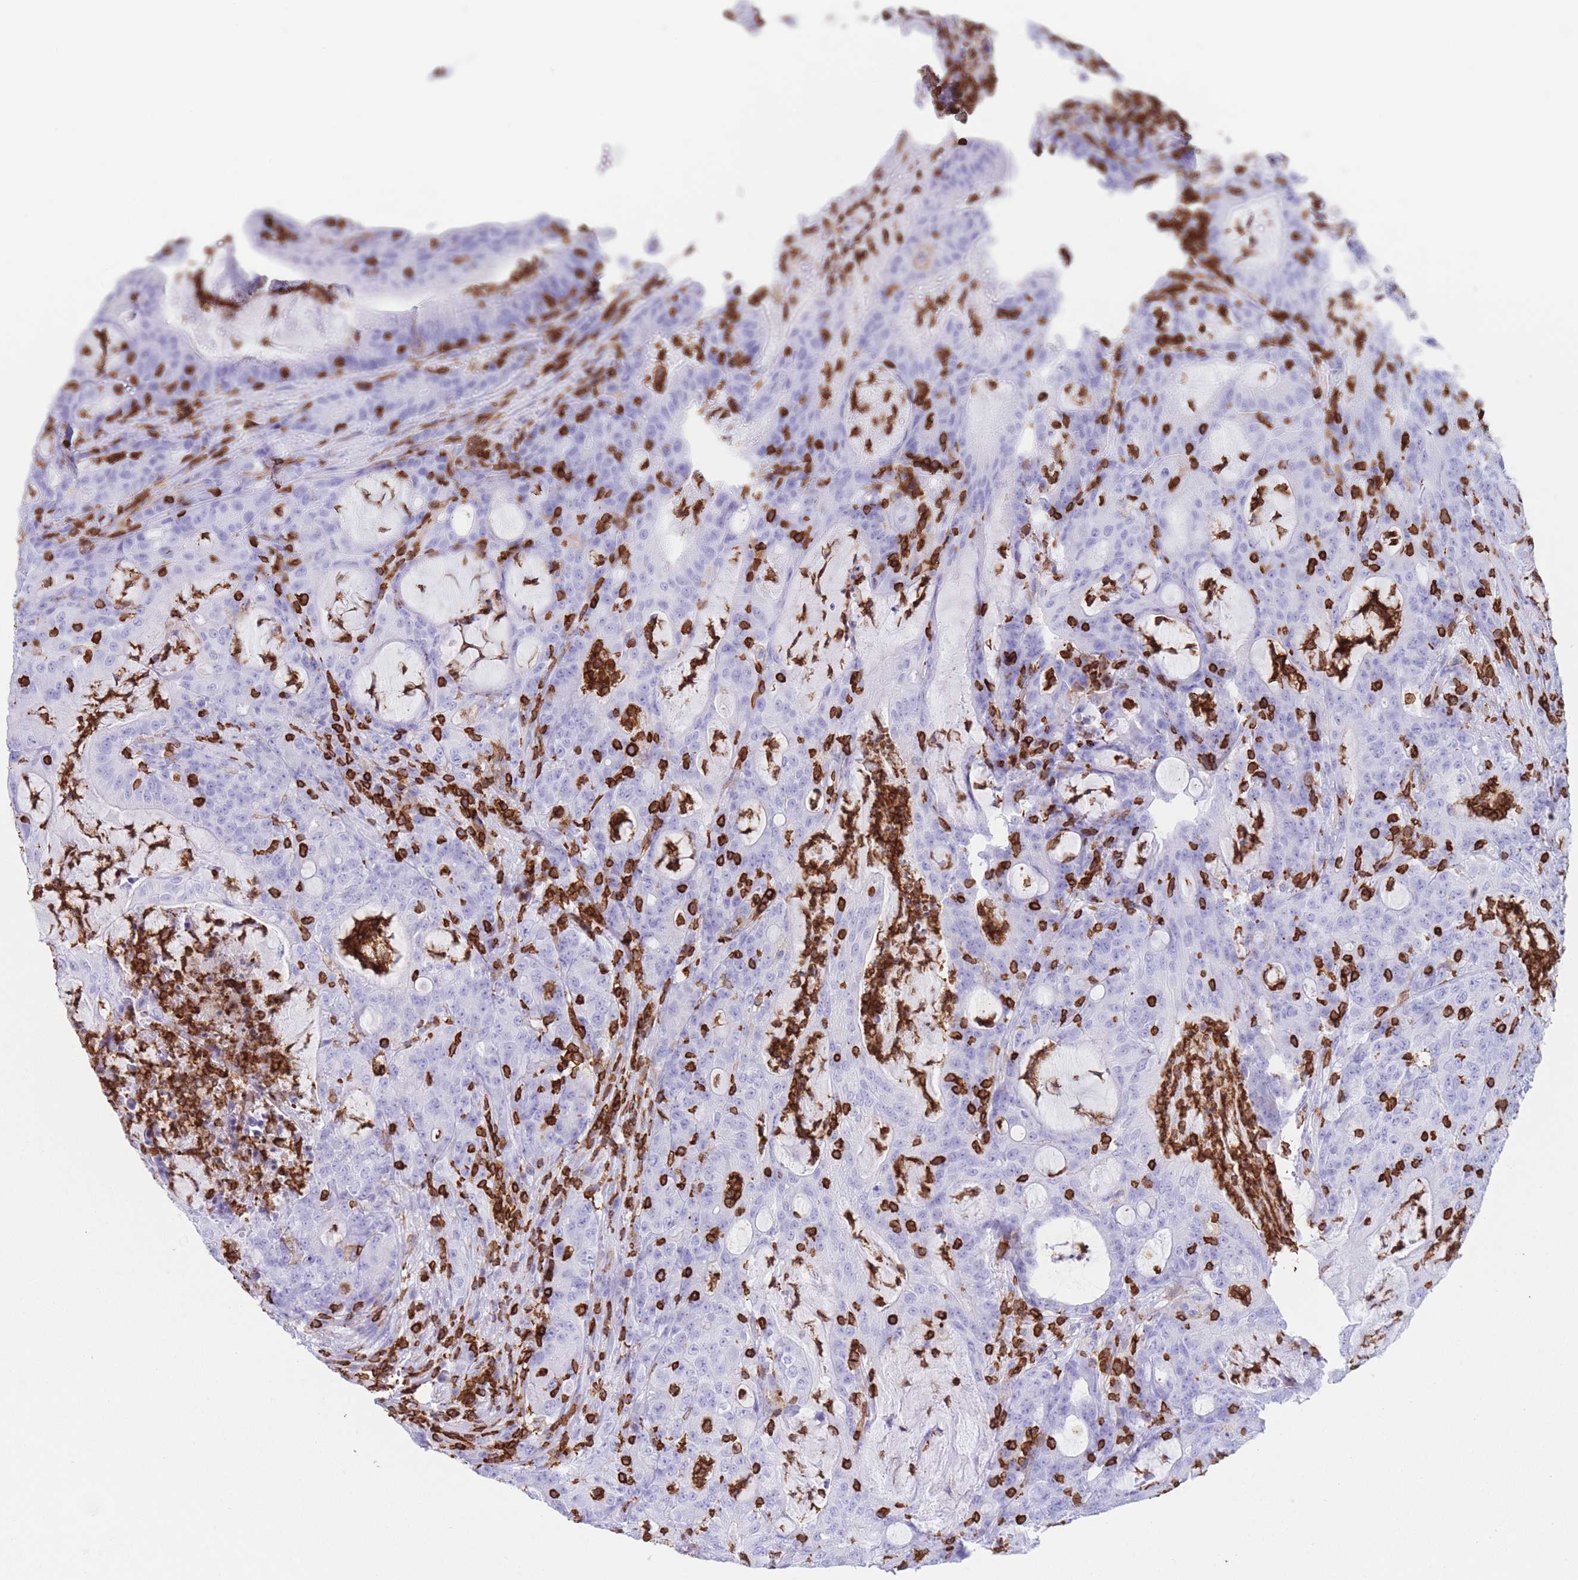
{"staining": {"intensity": "negative", "quantity": "none", "location": "none"}, "tissue": "colorectal cancer", "cell_type": "Tumor cells", "image_type": "cancer", "snomed": [{"axis": "morphology", "description": "Adenocarcinoma, NOS"}, {"axis": "topography", "description": "Colon"}], "caption": "DAB immunohistochemical staining of human adenocarcinoma (colorectal) reveals no significant positivity in tumor cells. (Immunohistochemistry (ihc), brightfield microscopy, high magnification).", "gene": "CORO1A", "patient": {"sex": "male", "age": 83}}